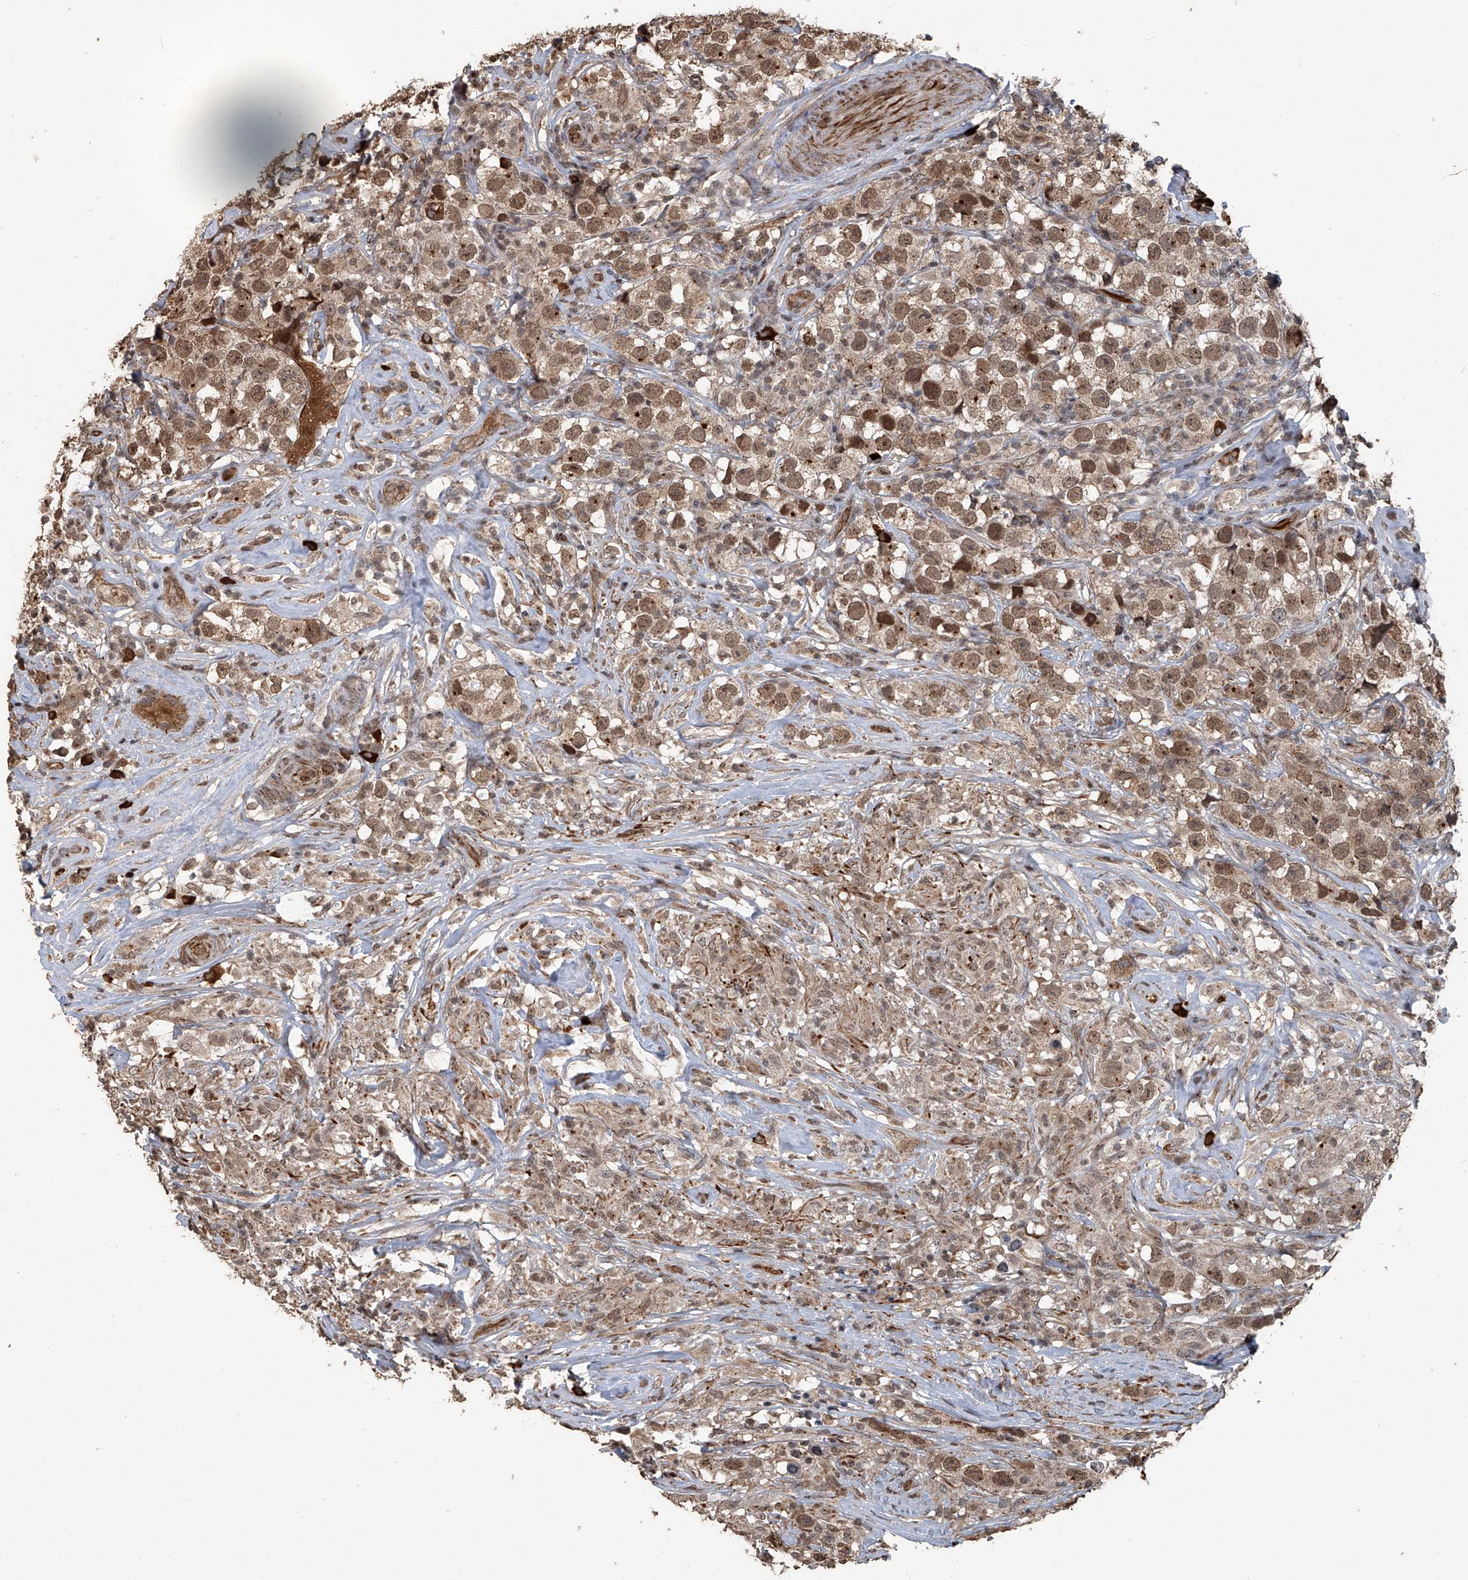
{"staining": {"intensity": "moderate", "quantity": ">75%", "location": "nuclear"}, "tissue": "testis cancer", "cell_type": "Tumor cells", "image_type": "cancer", "snomed": [{"axis": "morphology", "description": "Seminoma, NOS"}, {"axis": "topography", "description": "Testis"}], "caption": "DAB immunohistochemical staining of testis cancer (seminoma) exhibits moderate nuclear protein expression in about >75% of tumor cells.", "gene": "GPR132", "patient": {"sex": "male", "age": 49}}